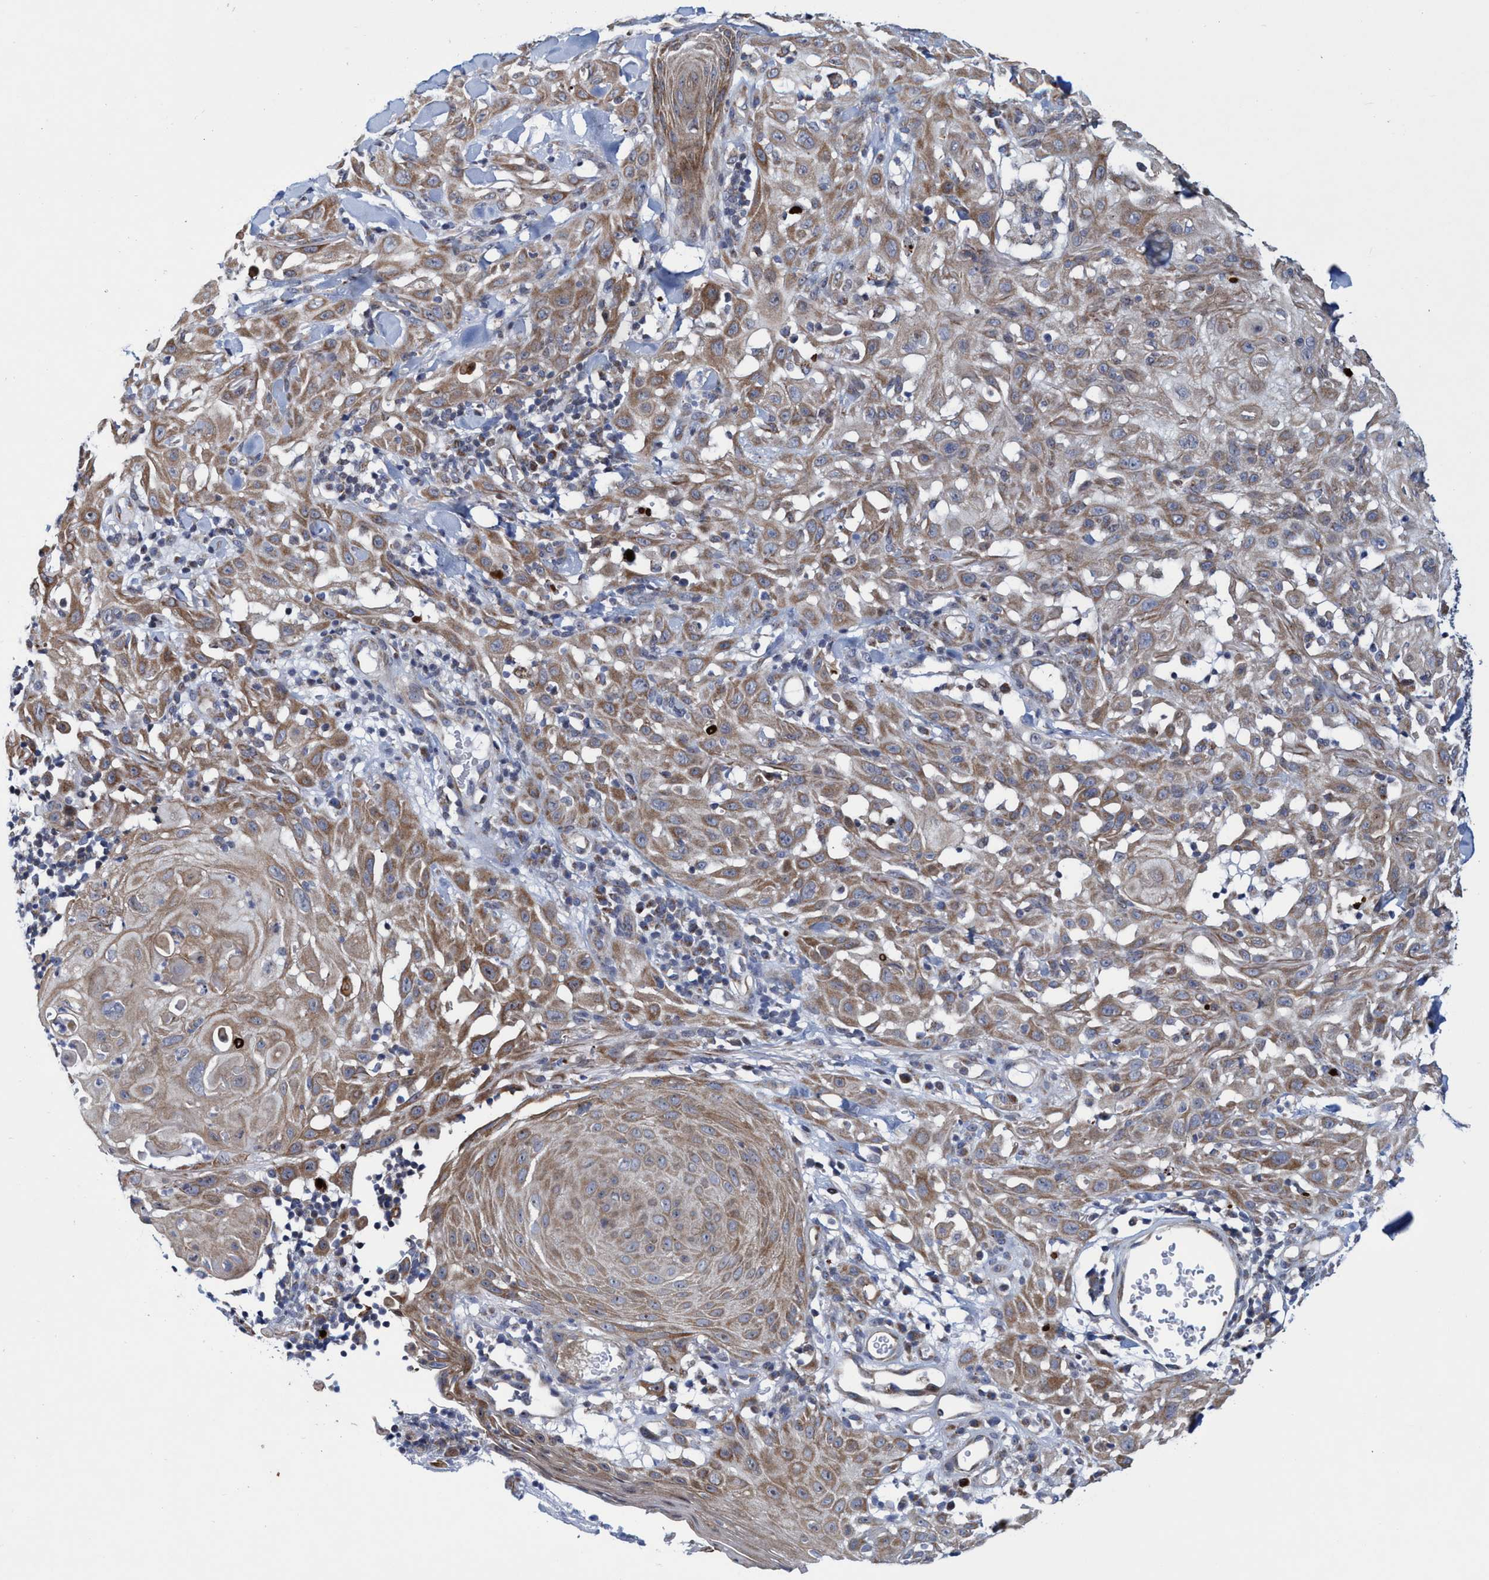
{"staining": {"intensity": "moderate", "quantity": ">75%", "location": "cytoplasmic/membranous"}, "tissue": "skin cancer", "cell_type": "Tumor cells", "image_type": "cancer", "snomed": [{"axis": "morphology", "description": "Squamous cell carcinoma, NOS"}, {"axis": "topography", "description": "Skin"}], "caption": "Protein expression analysis of human skin squamous cell carcinoma reveals moderate cytoplasmic/membranous expression in approximately >75% of tumor cells.", "gene": "POLR1F", "patient": {"sex": "male", "age": 24}}